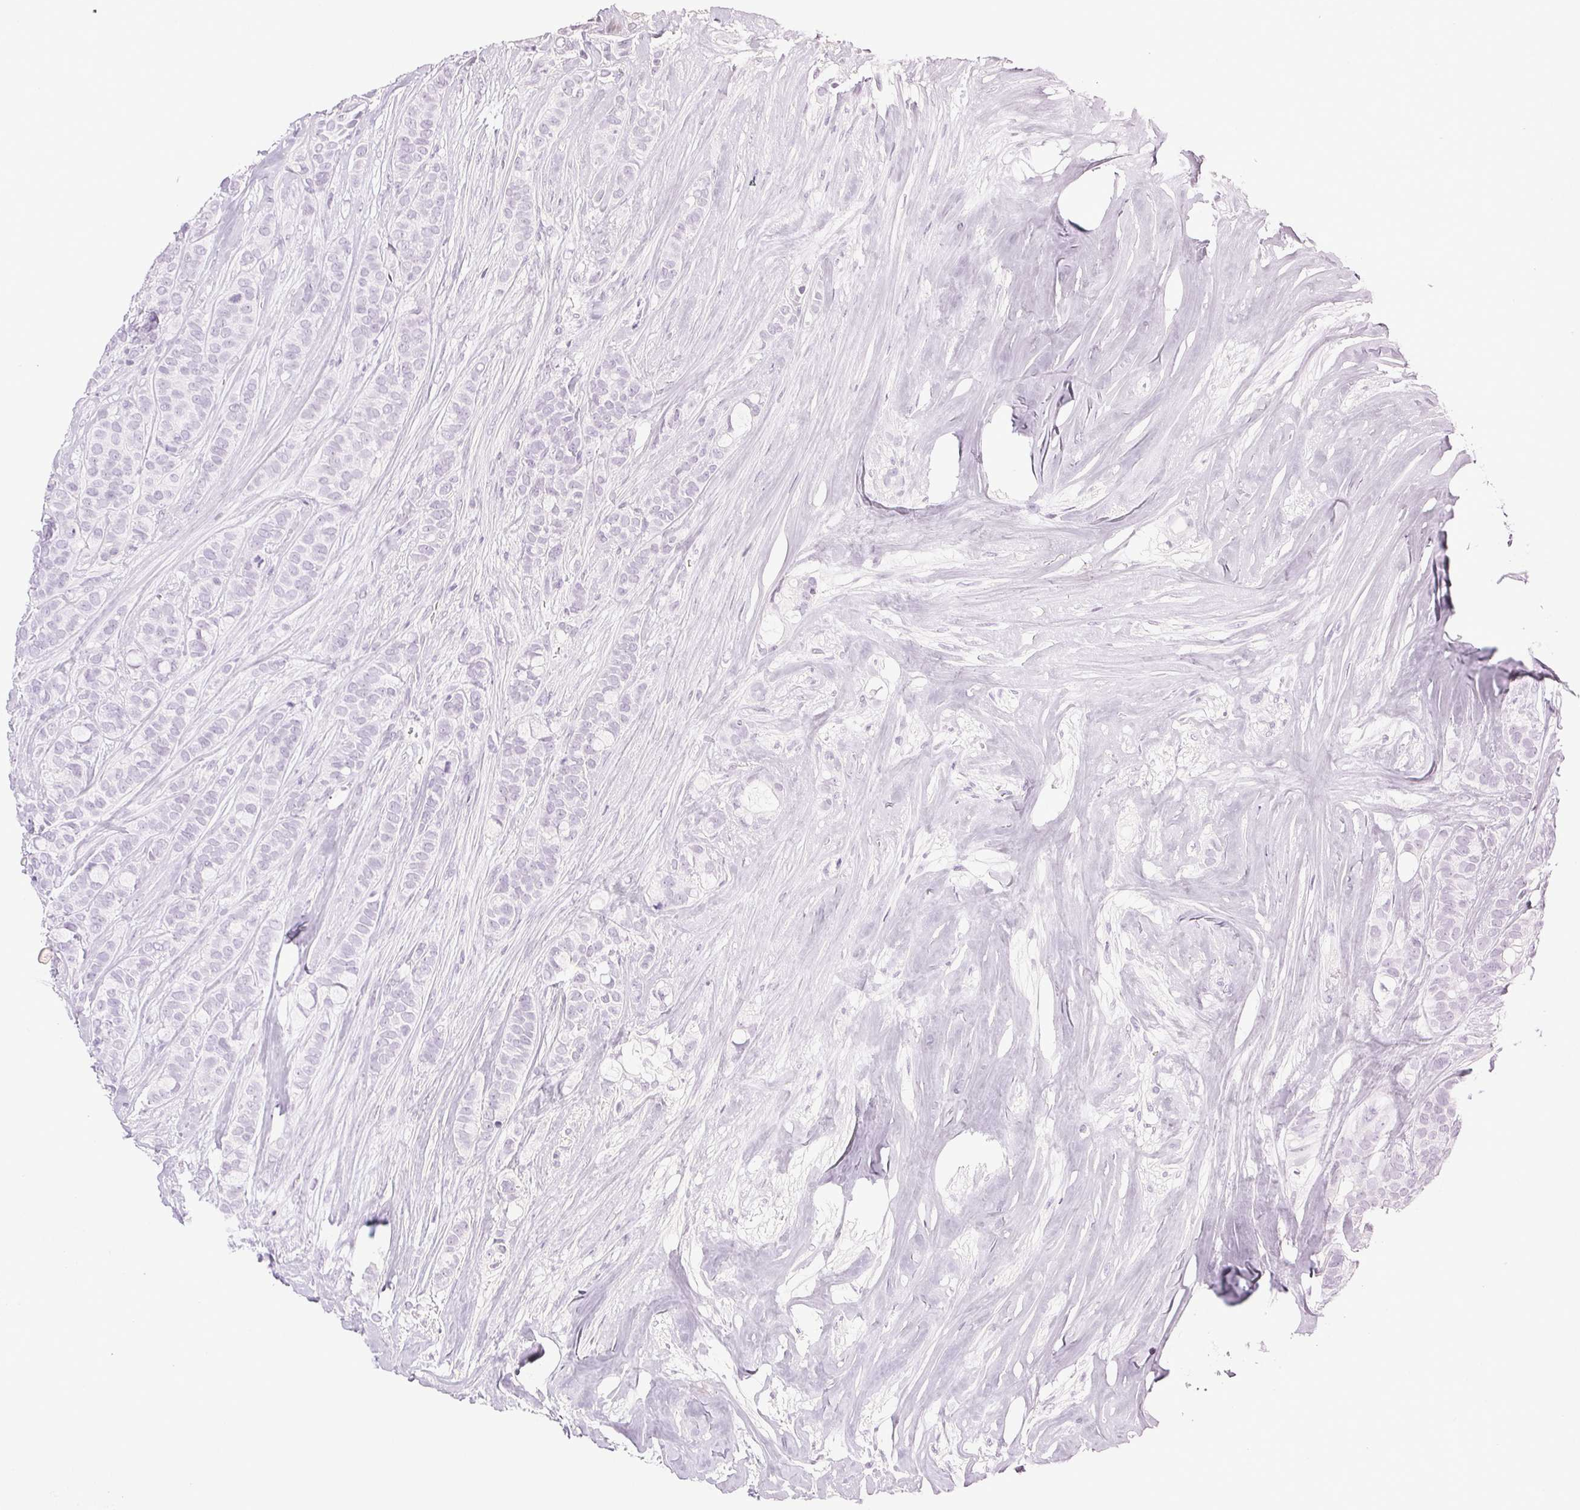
{"staining": {"intensity": "negative", "quantity": "none", "location": "none"}, "tissue": "breast cancer", "cell_type": "Tumor cells", "image_type": "cancer", "snomed": [{"axis": "morphology", "description": "Duct carcinoma"}, {"axis": "topography", "description": "Breast"}], "caption": "Tumor cells are negative for protein expression in human breast cancer. The staining is performed using DAB brown chromogen with nuclei counter-stained in using hematoxylin.", "gene": "COL7A1", "patient": {"sex": "female", "age": 84}}